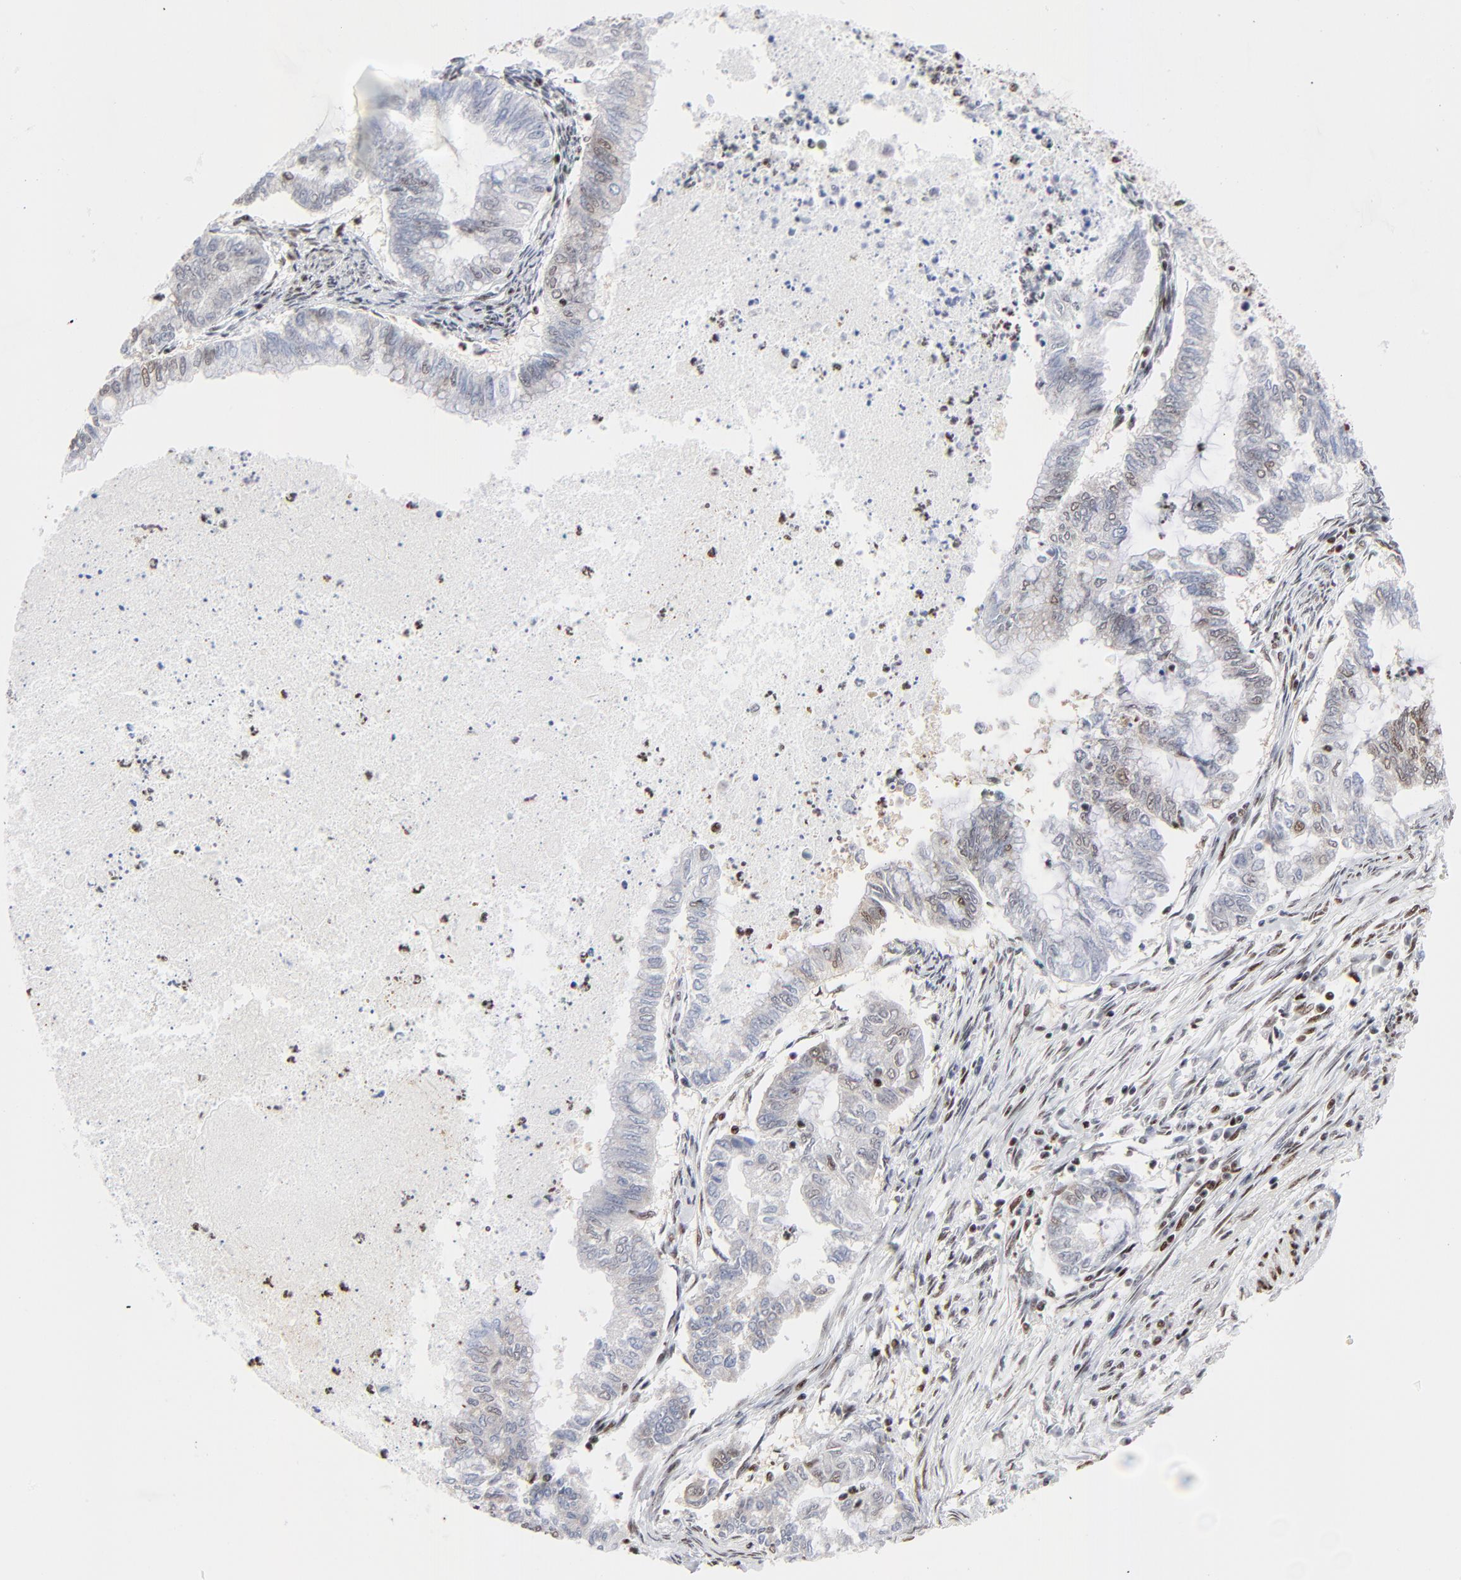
{"staining": {"intensity": "weak", "quantity": "<25%", "location": "nuclear"}, "tissue": "endometrial cancer", "cell_type": "Tumor cells", "image_type": "cancer", "snomed": [{"axis": "morphology", "description": "Adenocarcinoma, NOS"}, {"axis": "topography", "description": "Endometrium"}], "caption": "IHC micrograph of adenocarcinoma (endometrial) stained for a protein (brown), which exhibits no staining in tumor cells.", "gene": "CREB1", "patient": {"sex": "female", "age": 79}}